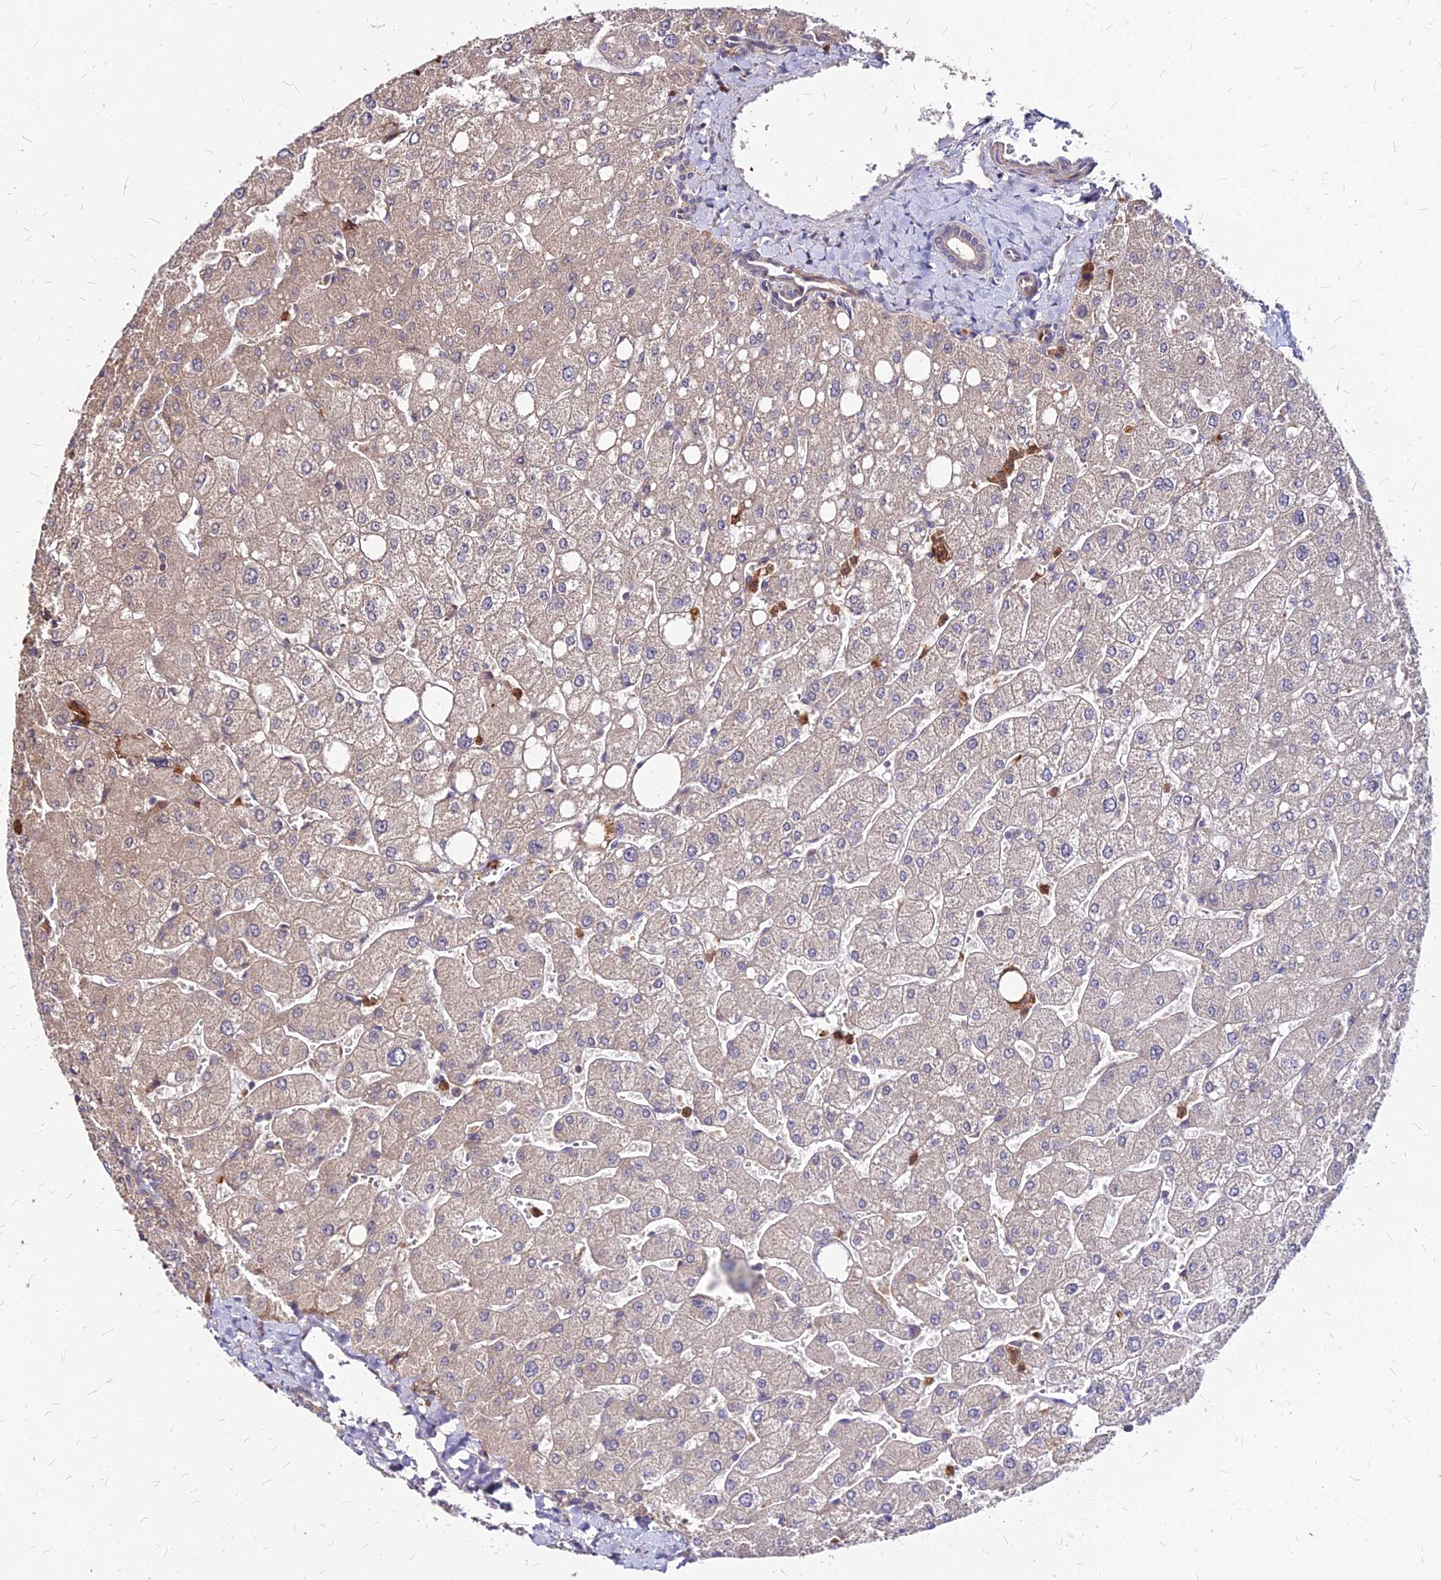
{"staining": {"intensity": "weak", "quantity": "25%-75%", "location": "cytoplasmic/membranous"}, "tissue": "liver", "cell_type": "Cholangiocytes", "image_type": "normal", "snomed": [{"axis": "morphology", "description": "Normal tissue, NOS"}, {"axis": "topography", "description": "Liver"}], "caption": "High-magnification brightfield microscopy of unremarkable liver stained with DAB (brown) and counterstained with hematoxylin (blue). cholangiocytes exhibit weak cytoplasmic/membranous staining is present in approximately25%-75% of cells.", "gene": "APBA3", "patient": {"sex": "male", "age": 55}}